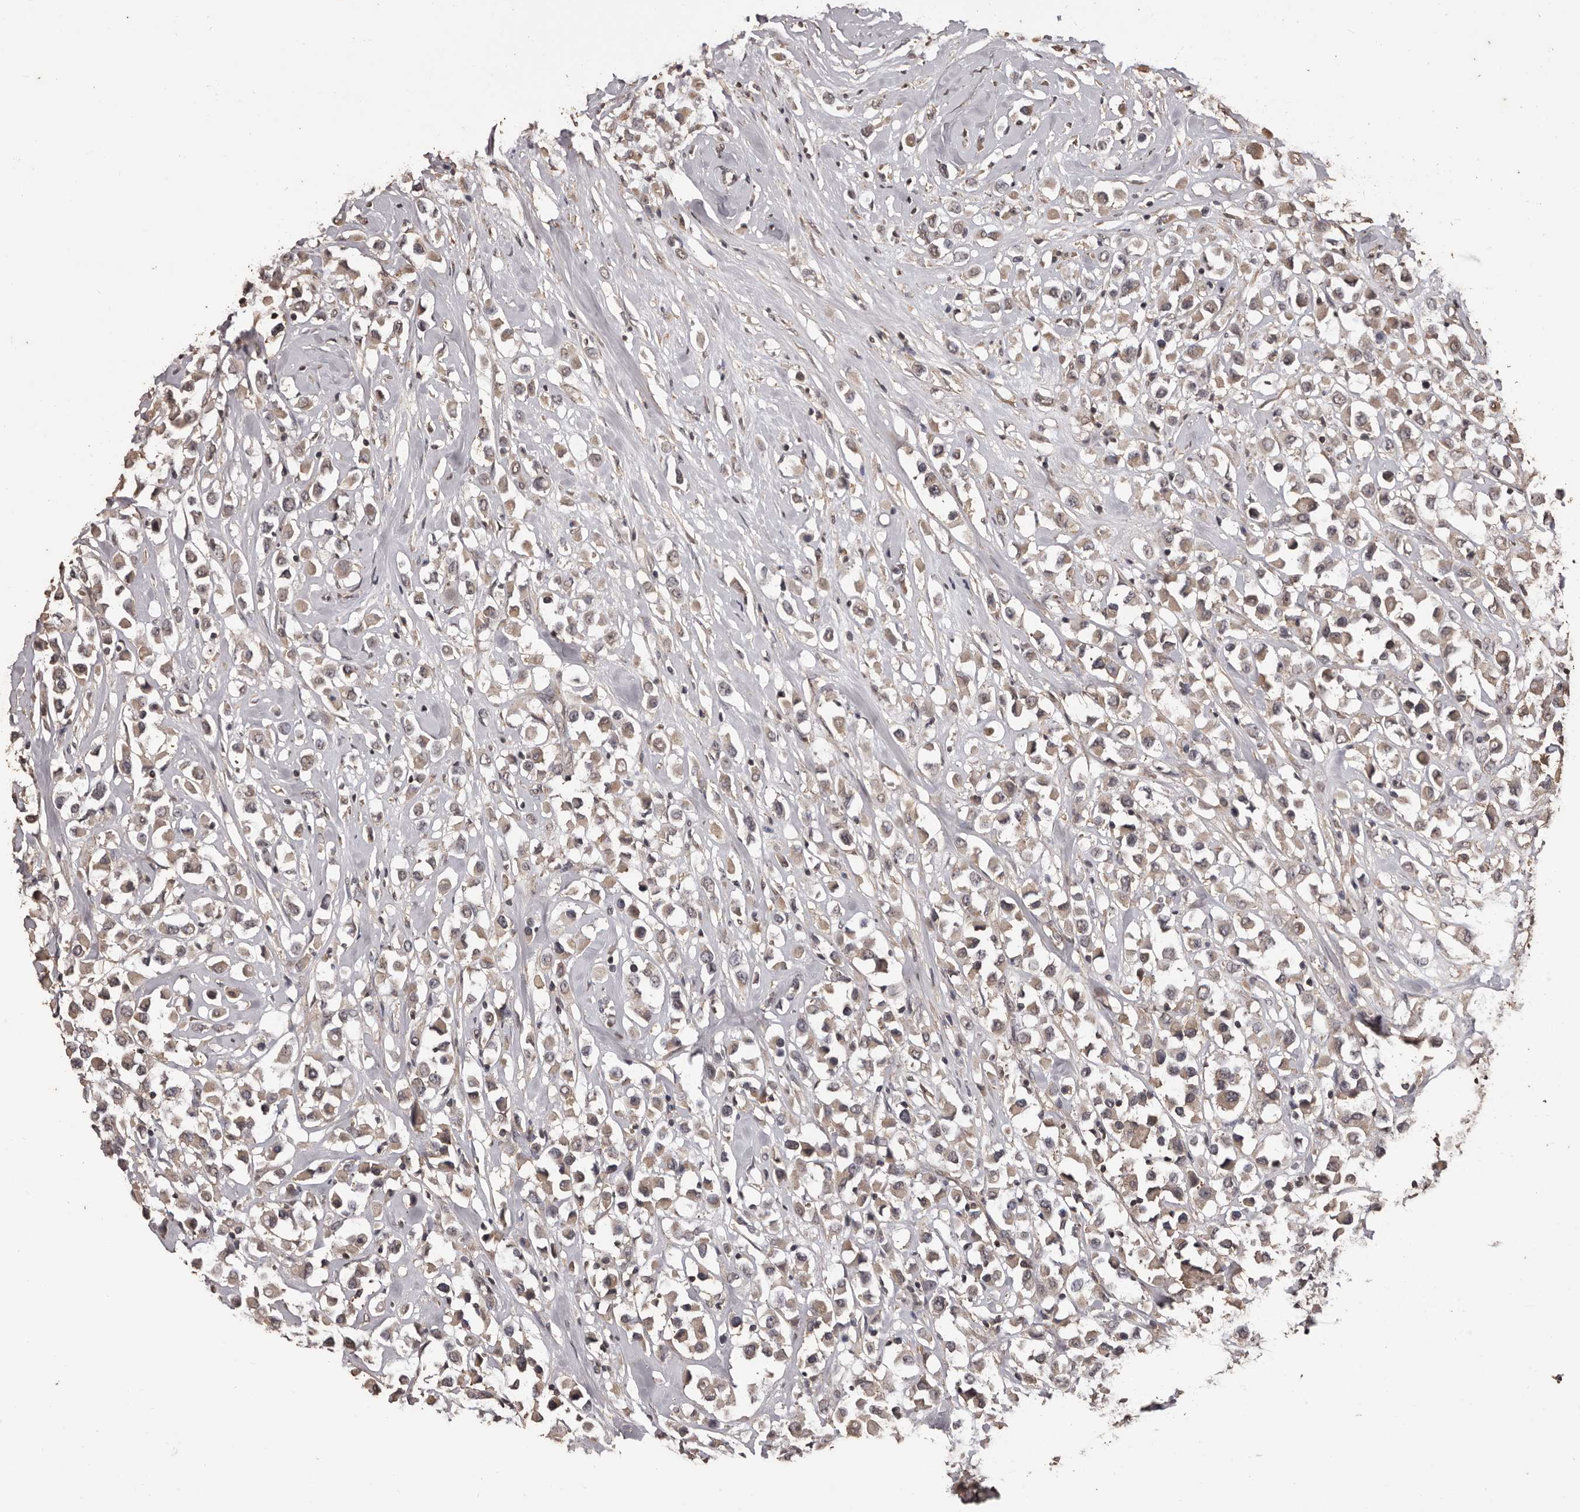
{"staining": {"intensity": "weak", "quantity": ">75%", "location": "cytoplasmic/membranous"}, "tissue": "breast cancer", "cell_type": "Tumor cells", "image_type": "cancer", "snomed": [{"axis": "morphology", "description": "Duct carcinoma"}, {"axis": "topography", "description": "Breast"}], "caption": "Immunohistochemistry (IHC) image of breast cancer (intraductal carcinoma) stained for a protein (brown), which exhibits low levels of weak cytoplasmic/membranous staining in about >75% of tumor cells.", "gene": "NAV1", "patient": {"sex": "female", "age": 61}}